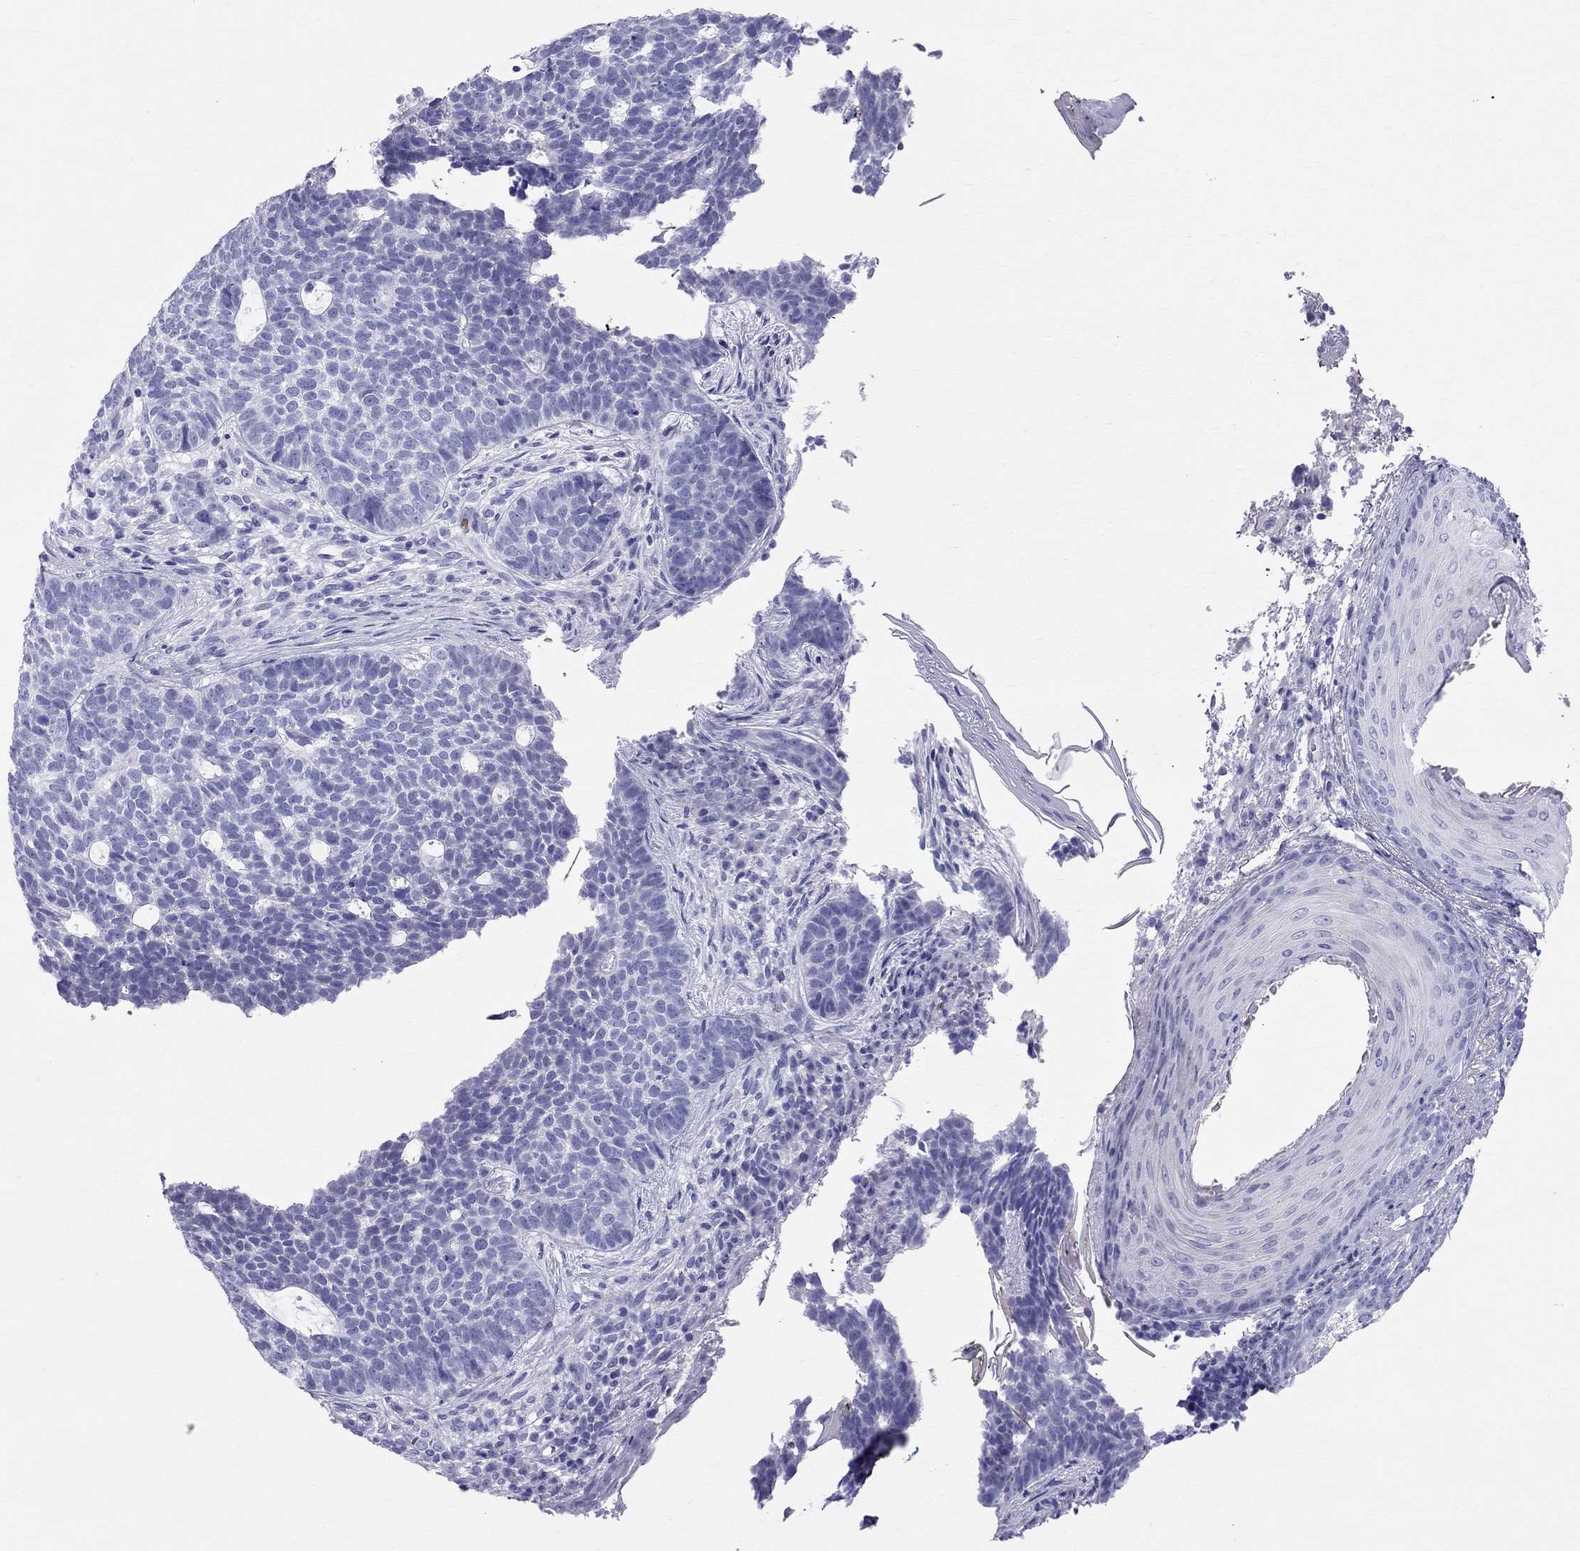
{"staining": {"intensity": "negative", "quantity": "none", "location": "none"}, "tissue": "skin cancer", "cell_type": "Tumor cells", "image_type": "cancer", "snomed": [{"axis": "morphology", "description": "Basal cell carcinoma"}, {"axis": "topography", "description": "Skin"}], "caption": "Skin cancer (basal cell carcinoma) stained for a protein using IHC shows no expression tumor cells.", "gene": "DNAAF6", "patient": {"sex": "female", "age": 69}}